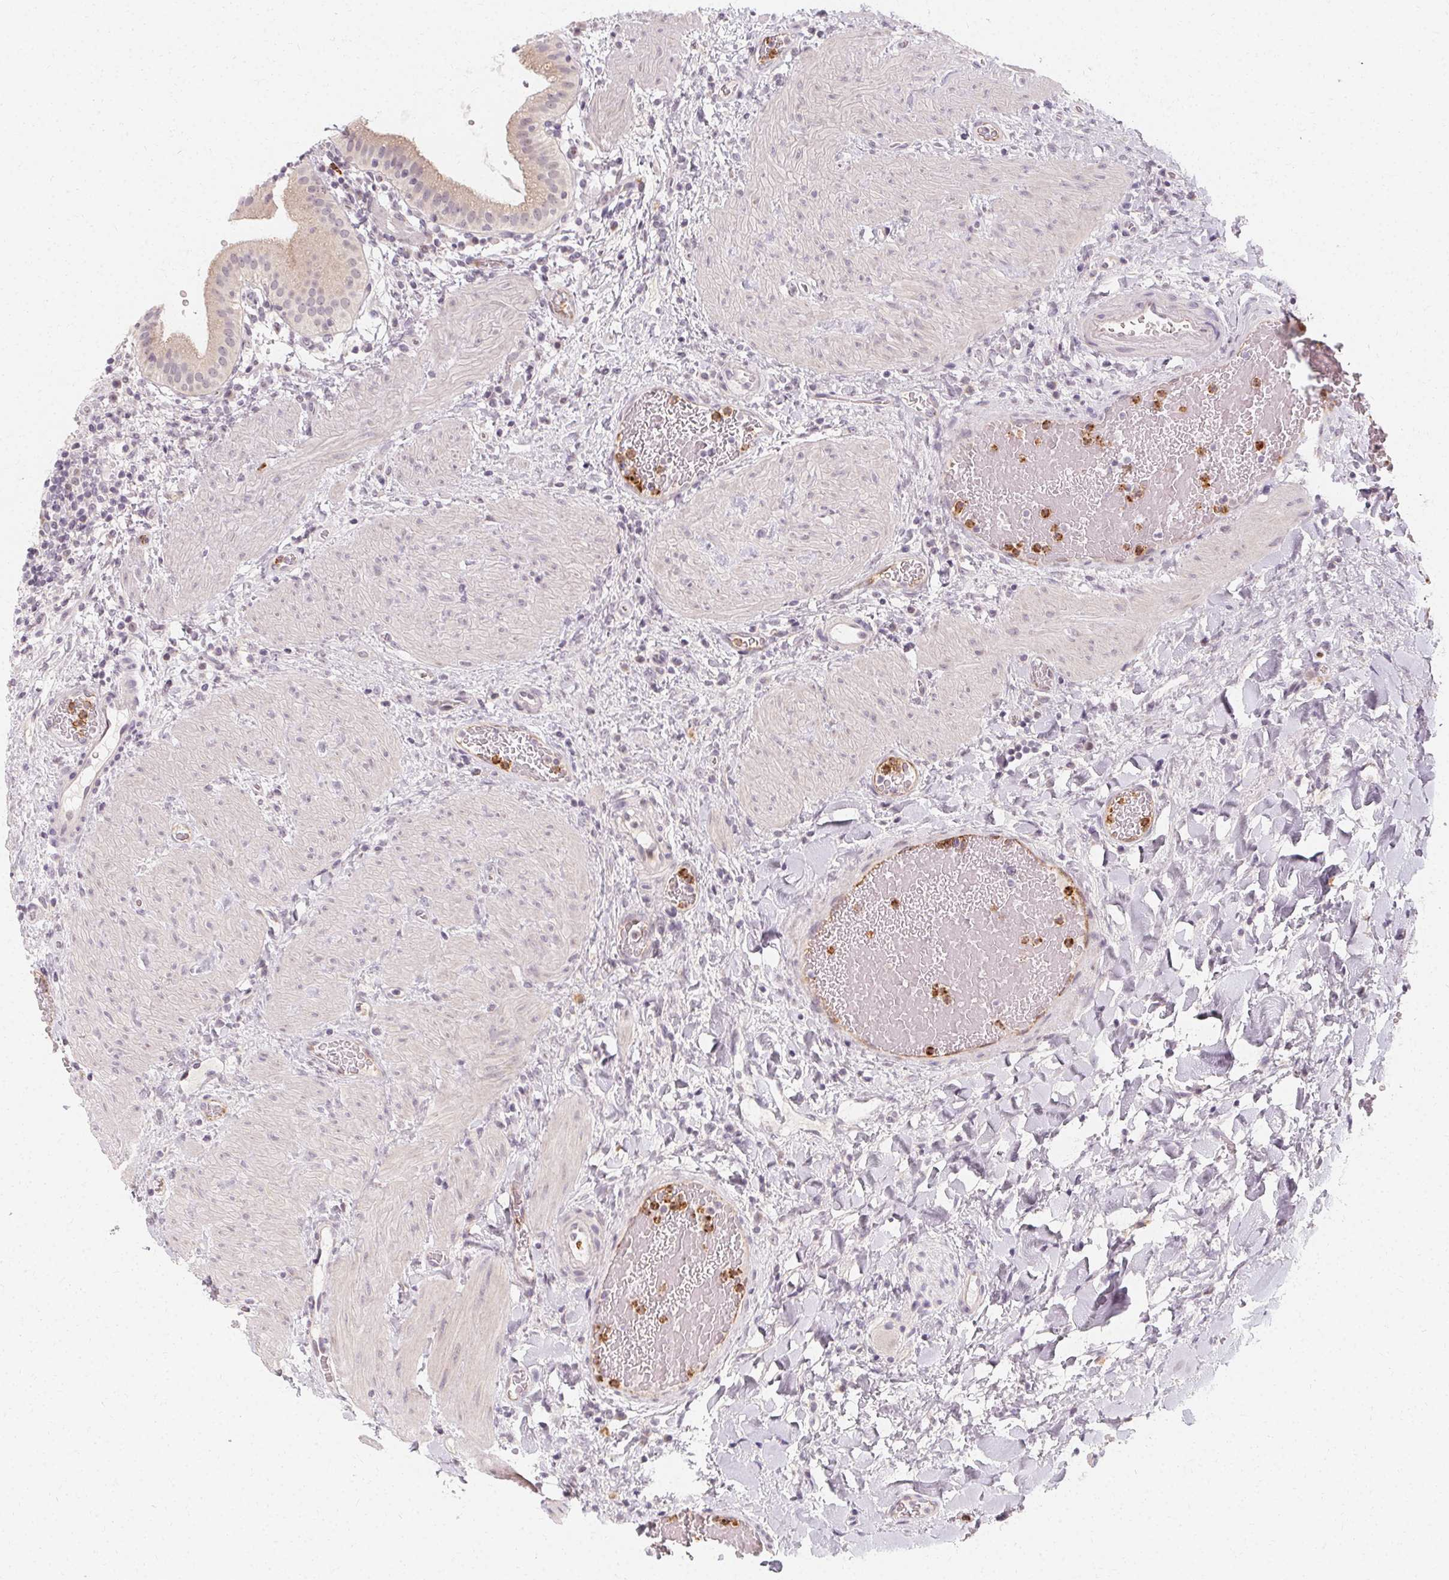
{"staining": {"intensity": "weak", "quantity": "25%-75%", "location": "cytoplasmic/membranous"}, "tissue": "gallbladder", "cell_type": "Glandular cells", "image_type": "normal", "snomed": [{"axis": "morphology", "description": "Normal tissue, NOS"}, {"axis": "topography", "description": "Gallbladder"}], "caption": "Immunohistochemistry (IHC) micrograph of normal human gallbladder stained for a protein (brown), which reveals low levels of weak cytoplasmic/membranous positivity in about 25%-75% of glandular cells.", "gene": "CLCNKA", "patient": {"sex": "male", "age": 26}}